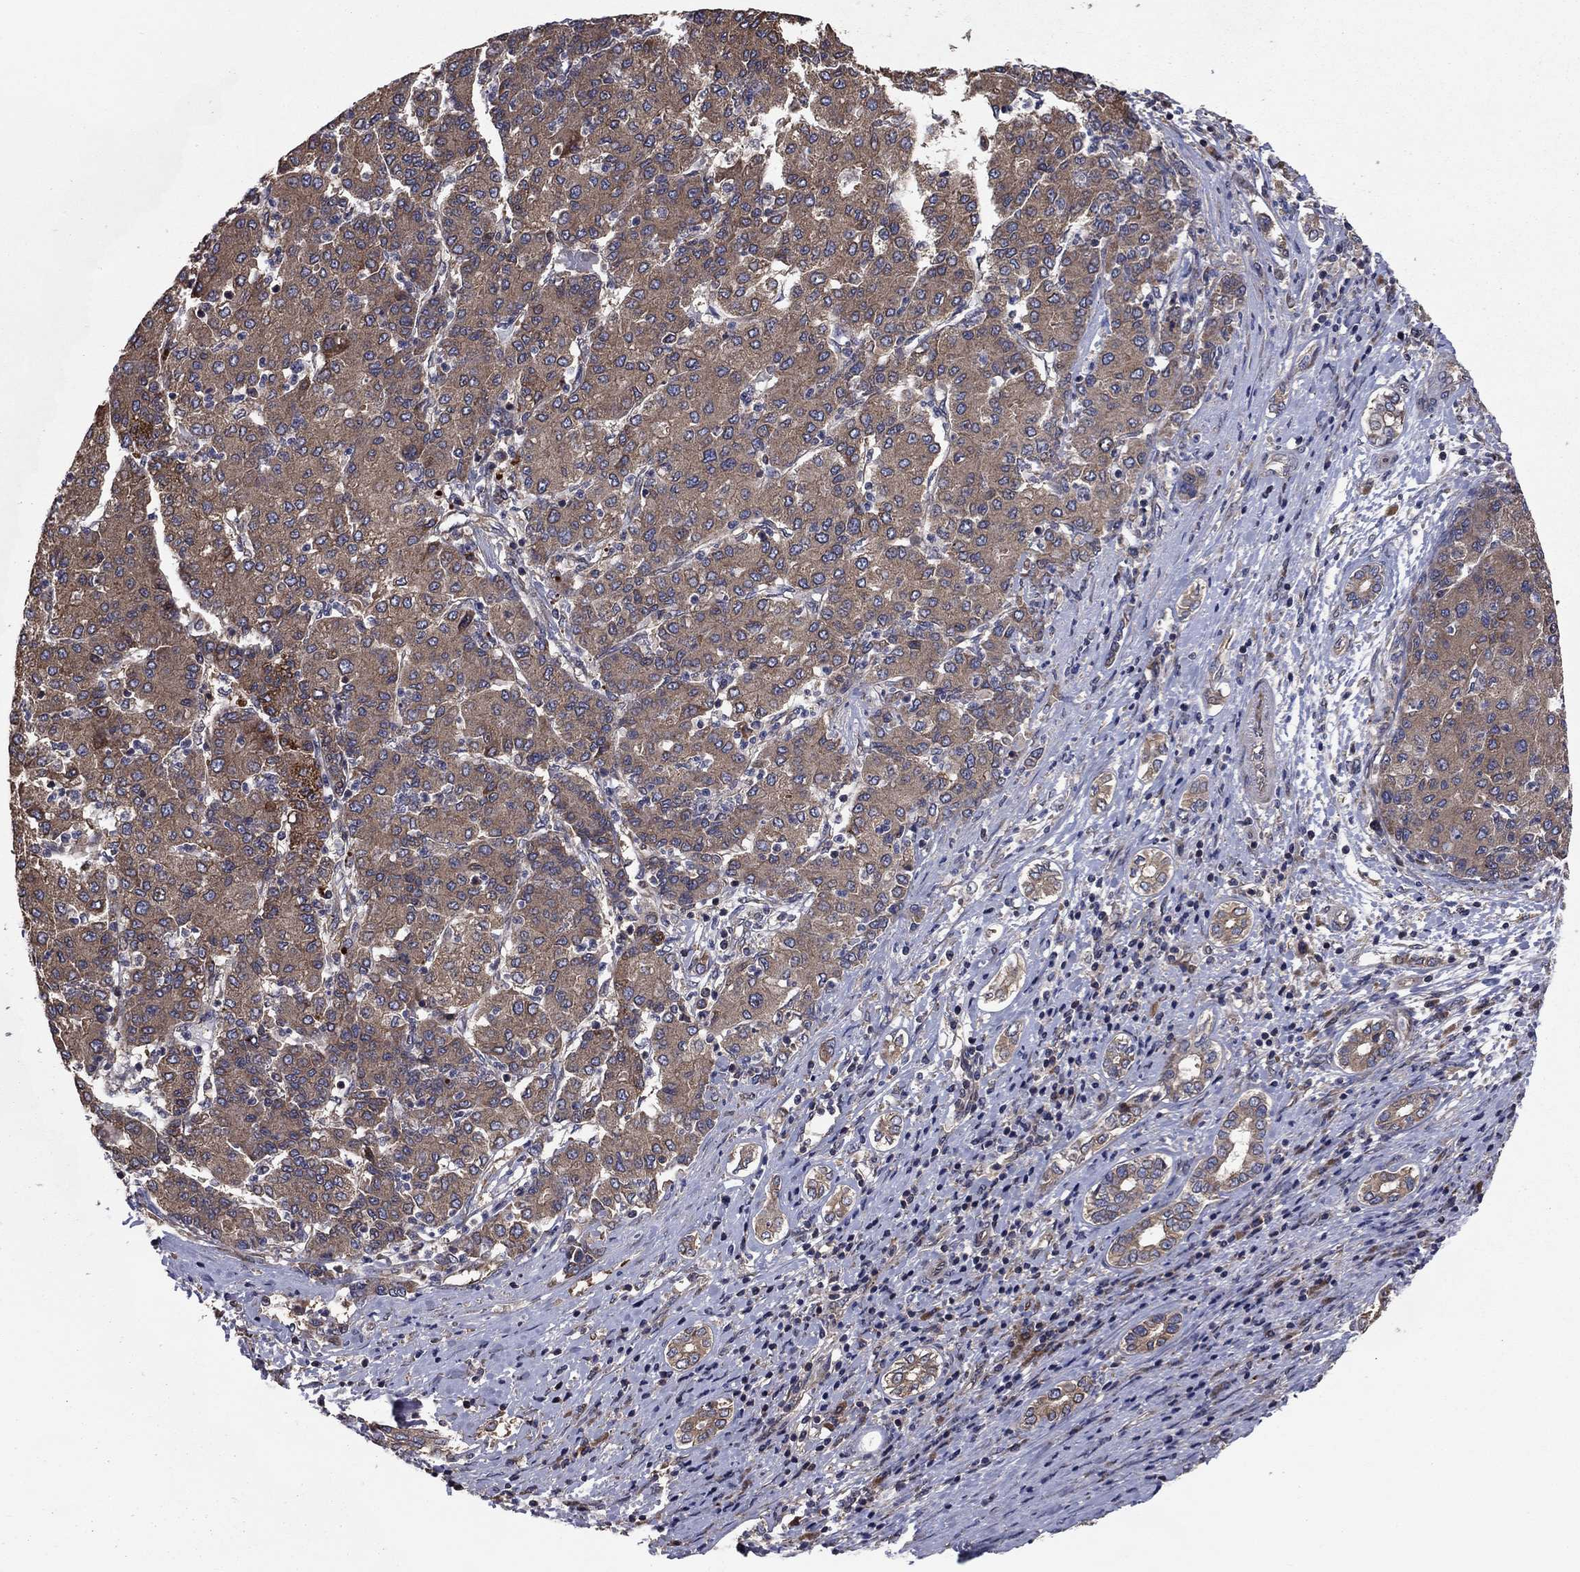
{"staining": {"intensity": "weak", "quantity": ">75%", "location": "cytoplasmic/membranous"}, "tissue": "liver cancer", "cell_type": "Tumor cells", "image_type": "cancer", "snomed": [{"axis": "morphology", "description": "Carcinoma, Hepatocellular, NOS"}, {"axis": "topography", "description": "Liver"}], "caption": "Liver hepatocellular carcinoma stained with IHC exhibits weak cytoplasmic/membranous staining in about >75% of tumor cells.", "gene": "BABAM2", "patient": {"sex": "male", "age": 65}}